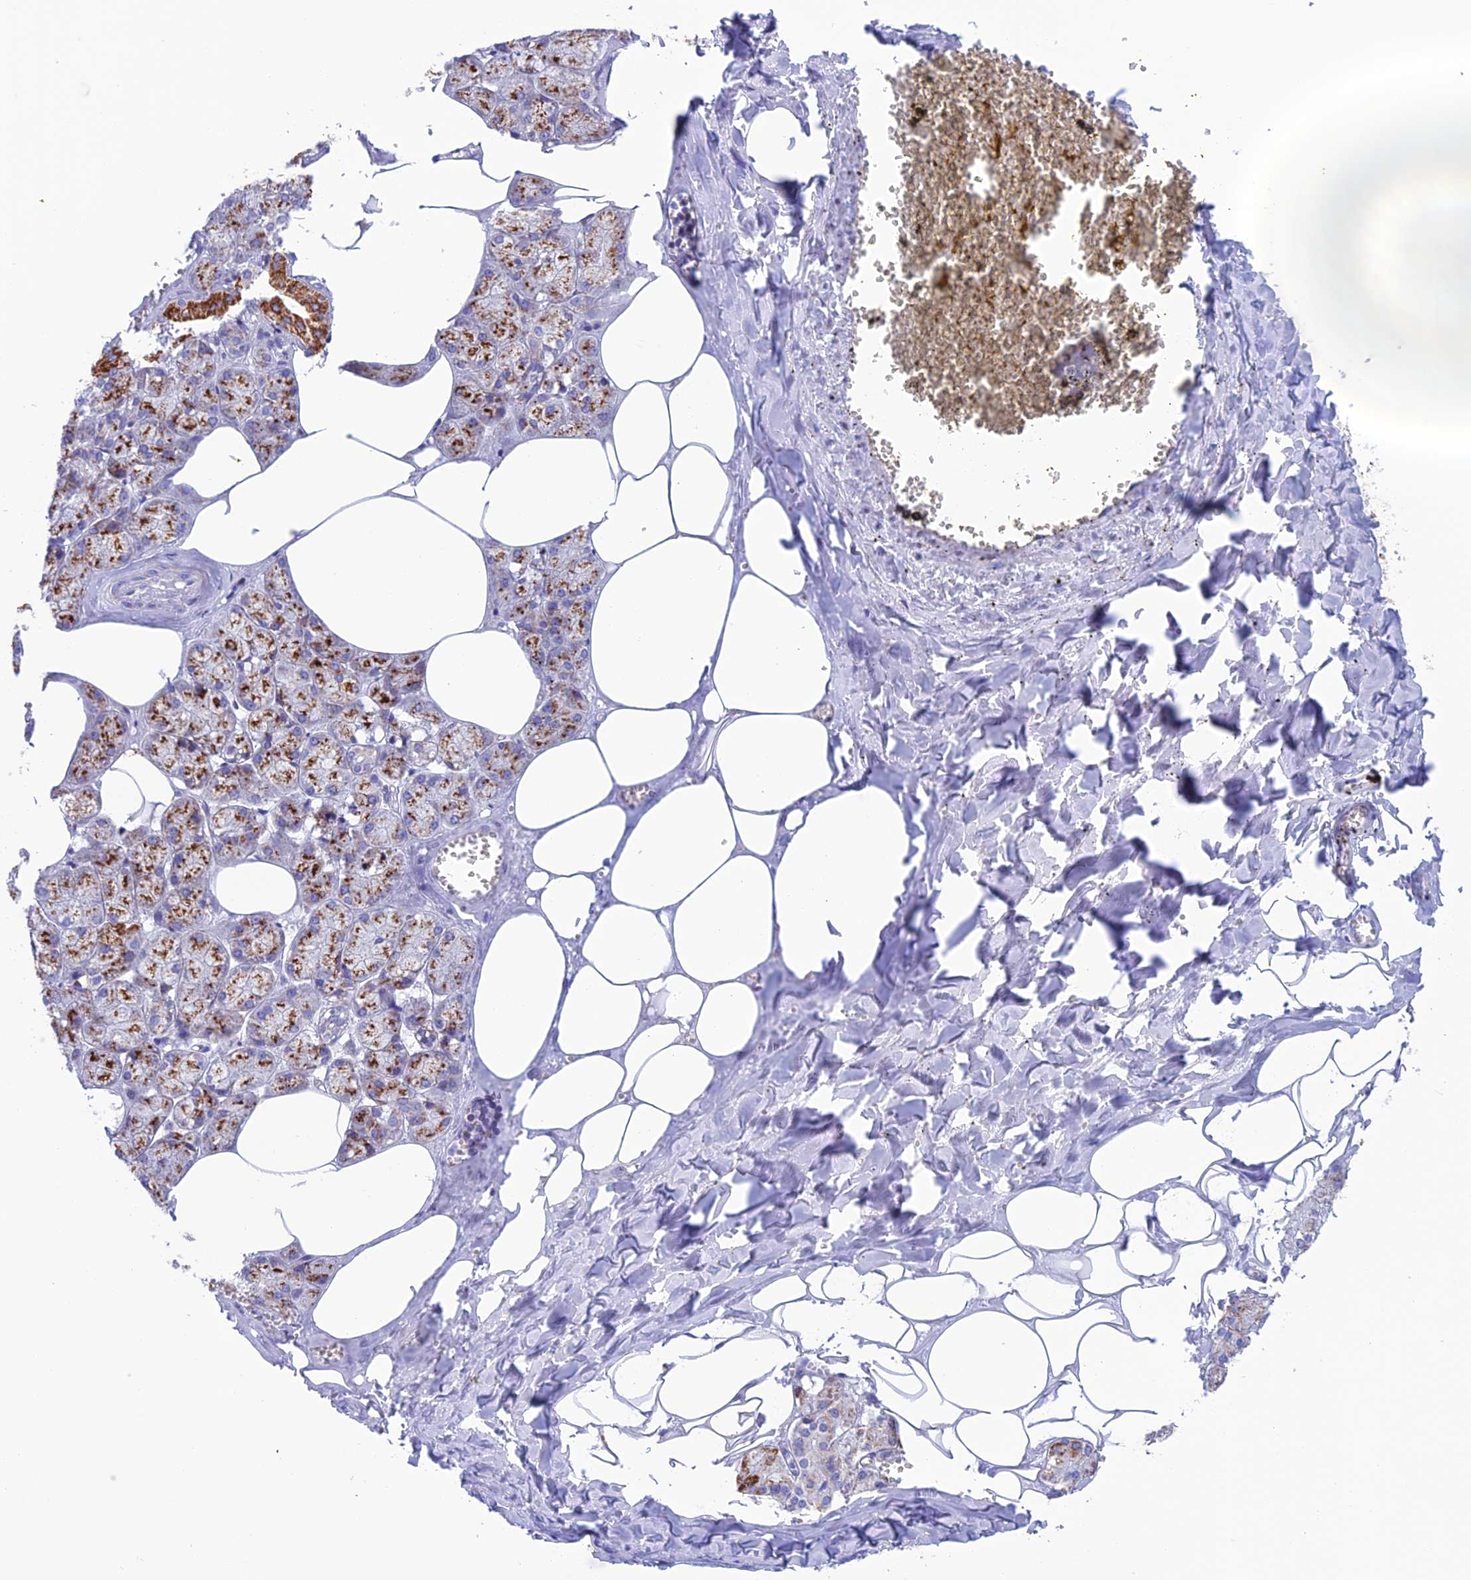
{"staining": {"intensity": "strong", "quantity": ">75%", "location": "cytoplasmic/membranous"}, "tissue": "salivary gland", "cell_type": "Glandular cells", "image_type": "normal", "snomed": [{"axis": "morphology", "description": "Normal tissue, NOS"}, {"axis": "topography", "description": "Salivary gland"}], "caption": "Immunohistochemistry (IHC) image of benign salivary gland: salivary gland stained using immunohistochemistry (IHC) displays high levels of strong protein expression localized specifically in the cytoplasmic/membranous of glandular cells, appearing as a cytoplasmic/membranous brown color.", "gene": "NXPE4", "patient": {"sex": "male", "age": 62}}